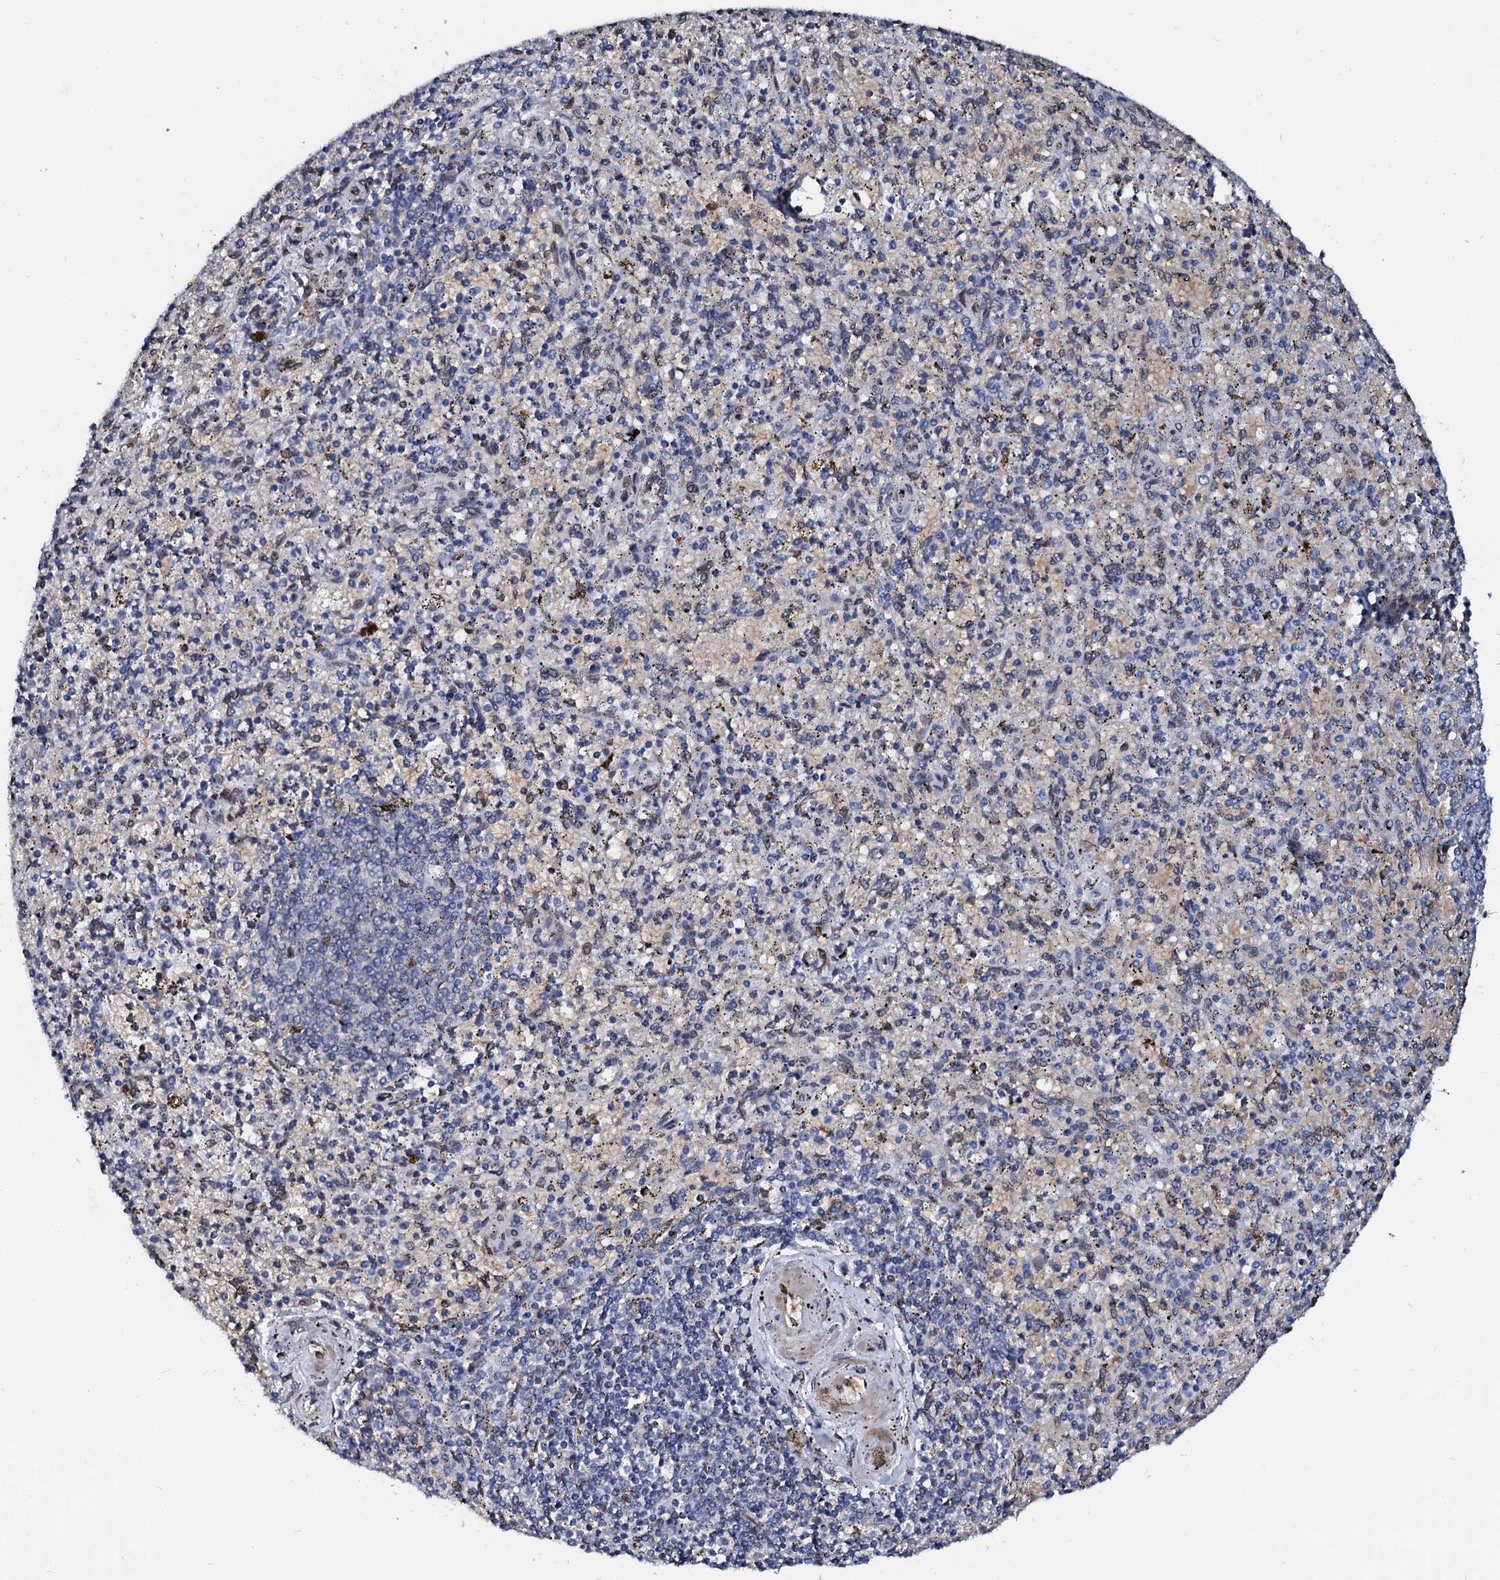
{"staining": {"intensity": "negative", "quantity": "none", "location": "none"}, "tissue": "spleen", "cell_type": "Cells in red pulp", "image_type": "normal", "snomed": [{"axis": "morphology", "description": "Normal tissue, NOS"}, {"axis": "topography", "description": "Spleen"}], "caption": "Cells in red pulp show no significant staining in benign spleen. (DAB (3,3'-diaminobenzidine) immunohistochemistry (IHC), high magnification).", "gene": "NRP2", "patient": {"sex": "male", "age": 72}}